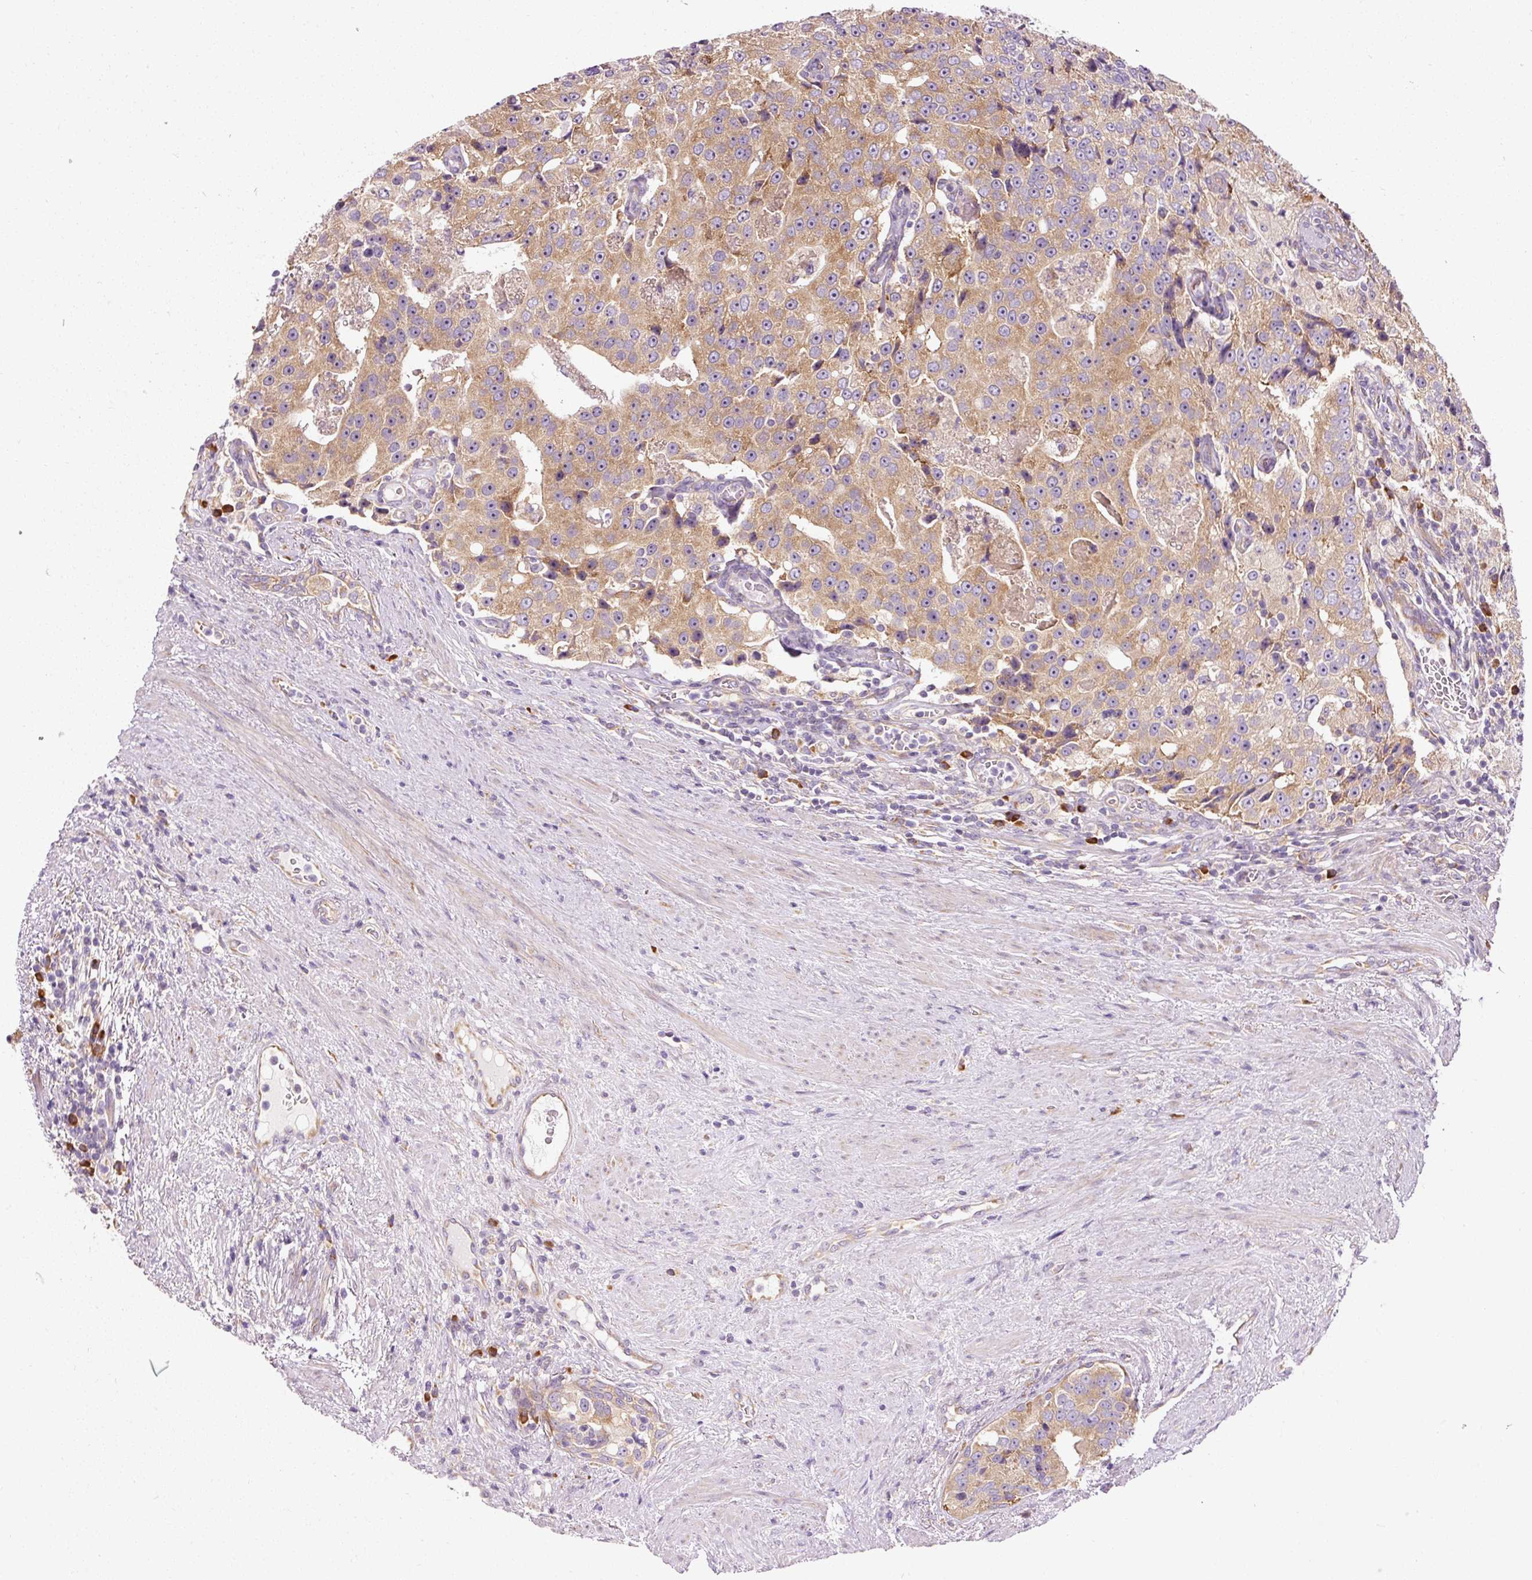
{"staining": {"intensity": "moderate", "quantity": ">75%", "location": "cytoplasmic/membranous"}, "tissue": "prostate cancer", "cell_type": "Tumor cells", "image_type": "cancer", "snomed": [{"axis": "morphology", "description": "Adenocarcinoma, High grade"}, {"axis": "topography", "description": "Prostate"}], "caption": "Immunohistochemistry (IHC) histopathology image of neoplastic tissue: human prostate cancer (adenocarcinoma (high-grade)) stained using immunohistochemistry (IHC) demonstrates medium levels of moderate protein expression localized specifically in the cytoplasmic/membranous of tumor cells, appearing as a cytoplasmic/membranous brown color.", "gene": "RPL10A", "patient": {"sex": "male", "age": 70}}